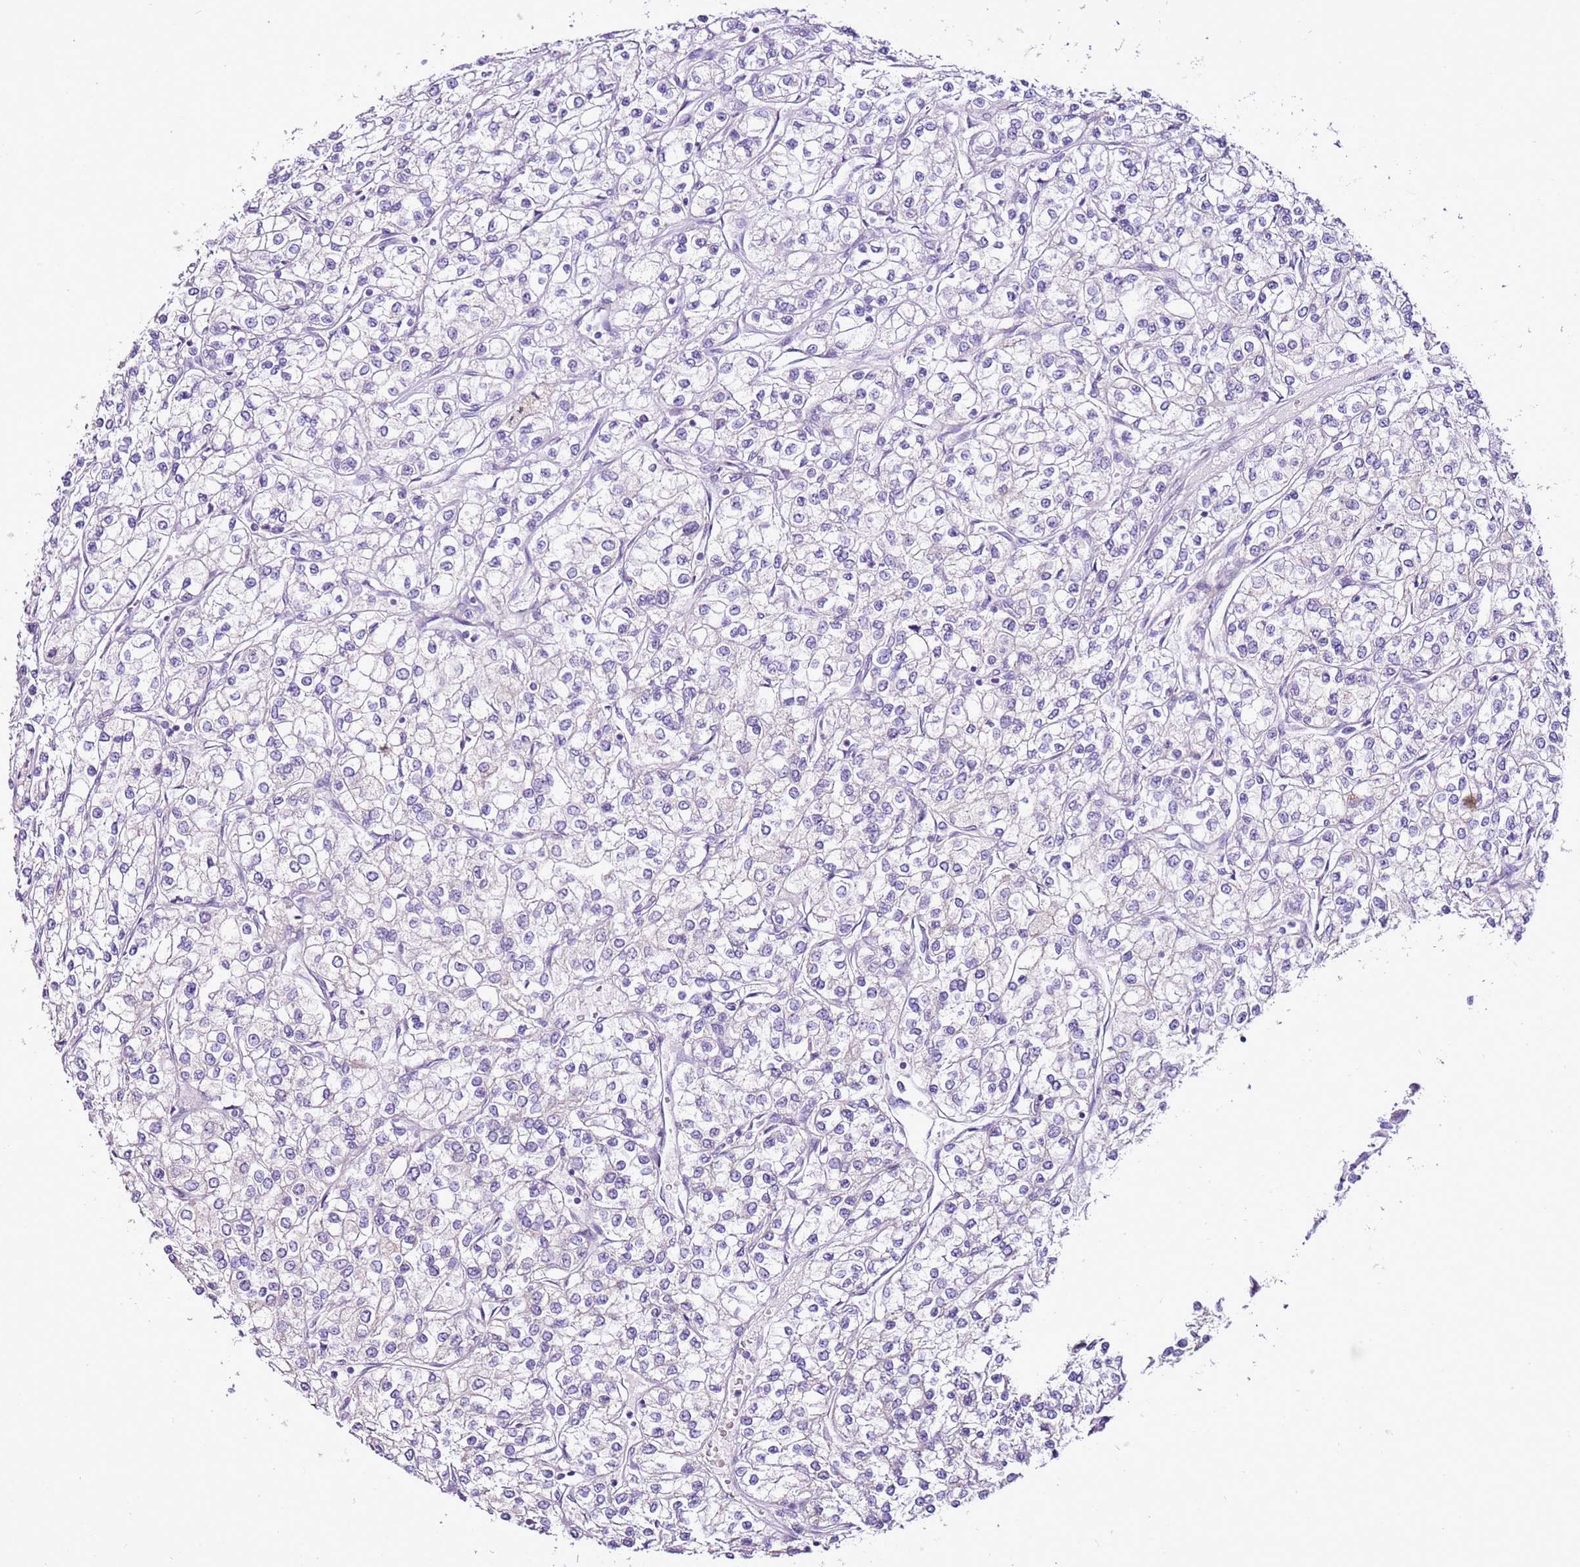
{"staining": {"intensity": "negative", "quantity": "none", "location": "none"}, "tissue": "renal cancer", "cell_type": "Tumor cells", "image_type": "cancer", "snomed": [{"axis": "morphology", "description": "Adenocarcinoma, NOS"}, {"axis": "topography", "description": "Kidney"}], "caption": "Tumor cells show no significant protein positivity in adenocarcinoma (renal).", "gene": "SLC38A5", "patient": {"sex": "male", "age": 80}}